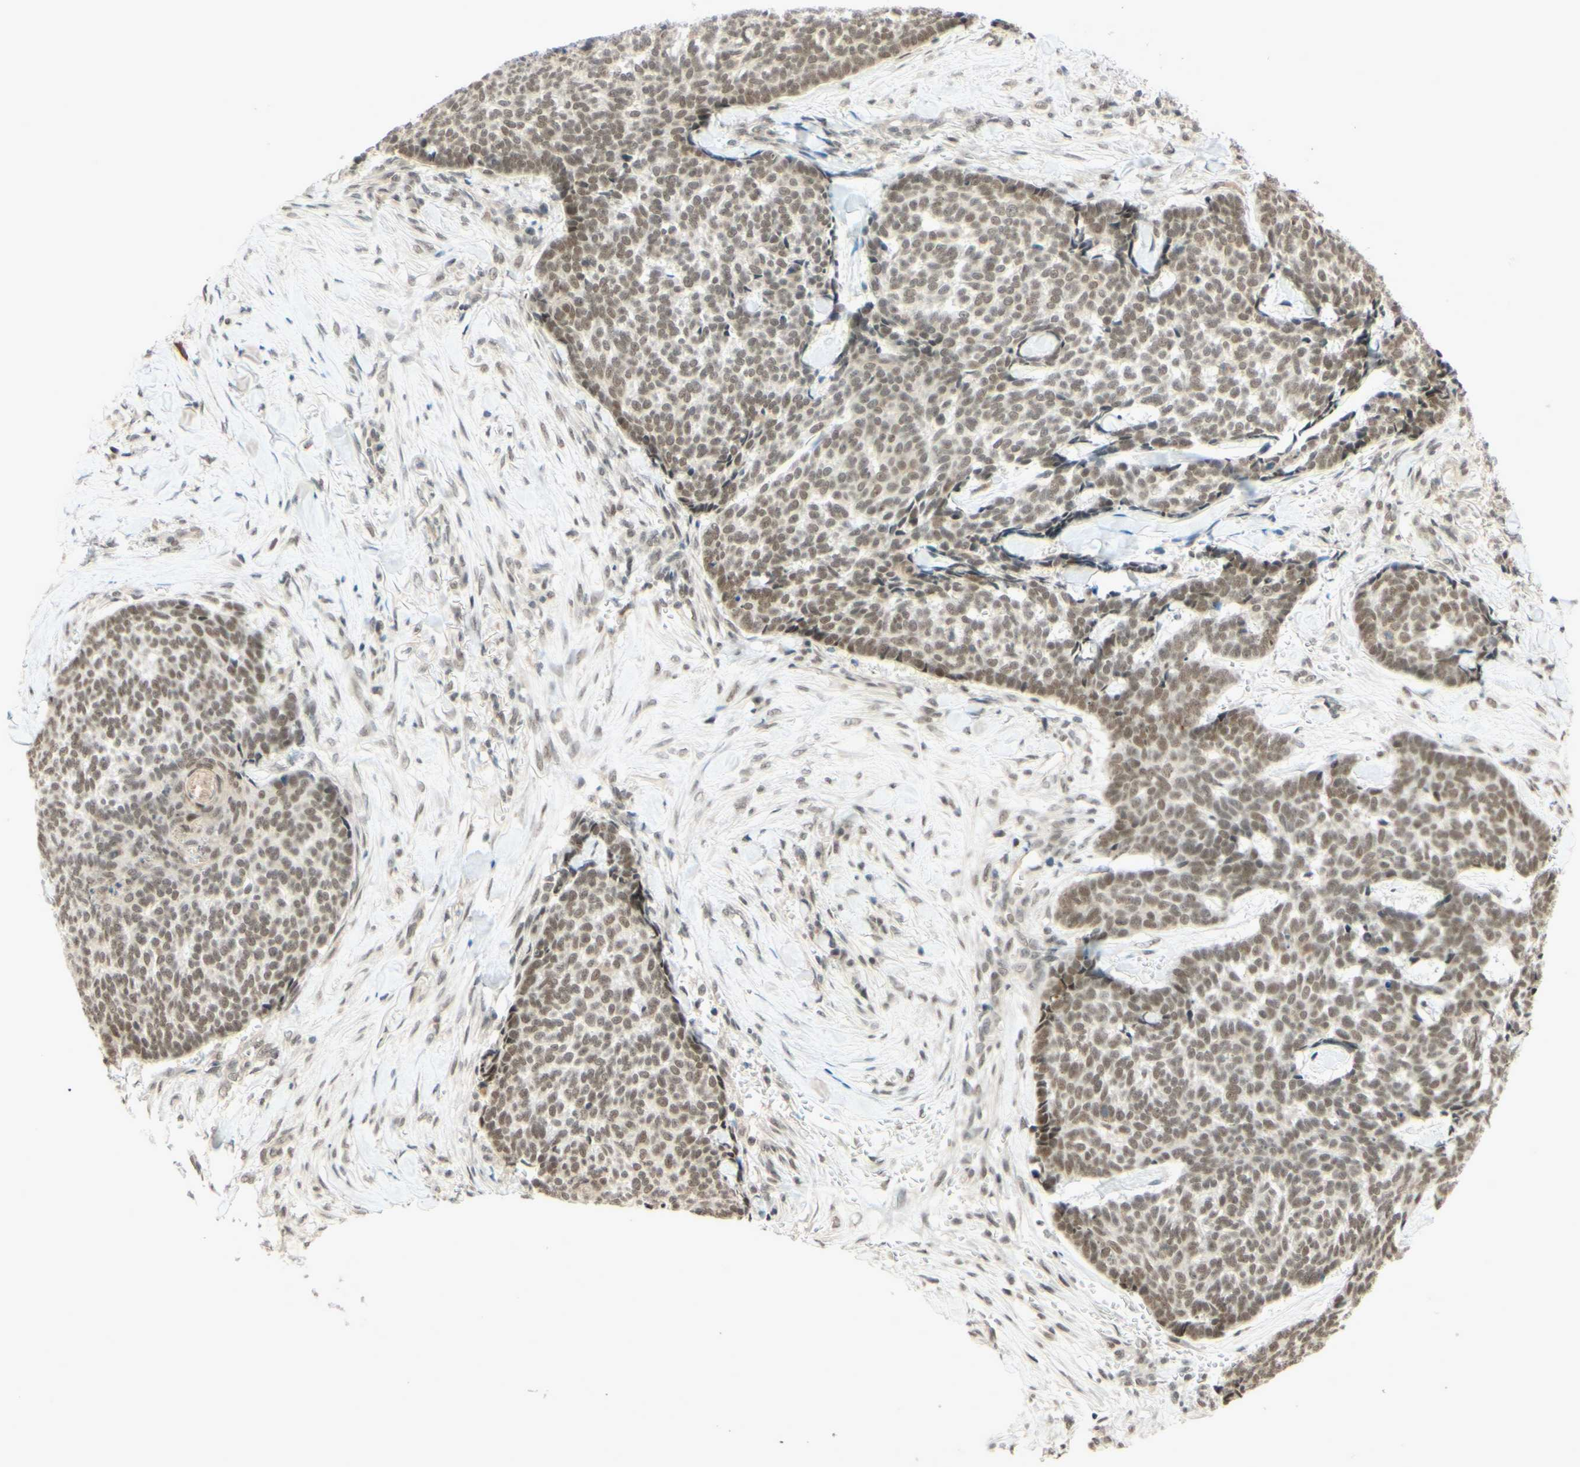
{"staining": {"intensity": "moderate", "quantity": ">75%", "location": "nuclear"}, "tissue": "skin cancer", "cell_type": "Tumor cells", "image_type": "cancer", "snomed": [{"axis": "morphology", "description": "Basal cell carcinoma"}, {"axis": "topography", "description": "Skin"}], "caption": "Moderate nuclear protein staining is seen in about >75% of tumor cells in skin basal cell carcinoma.", "gene": "SMARCB1", "patient": {"sex": "male", "age": 84}}